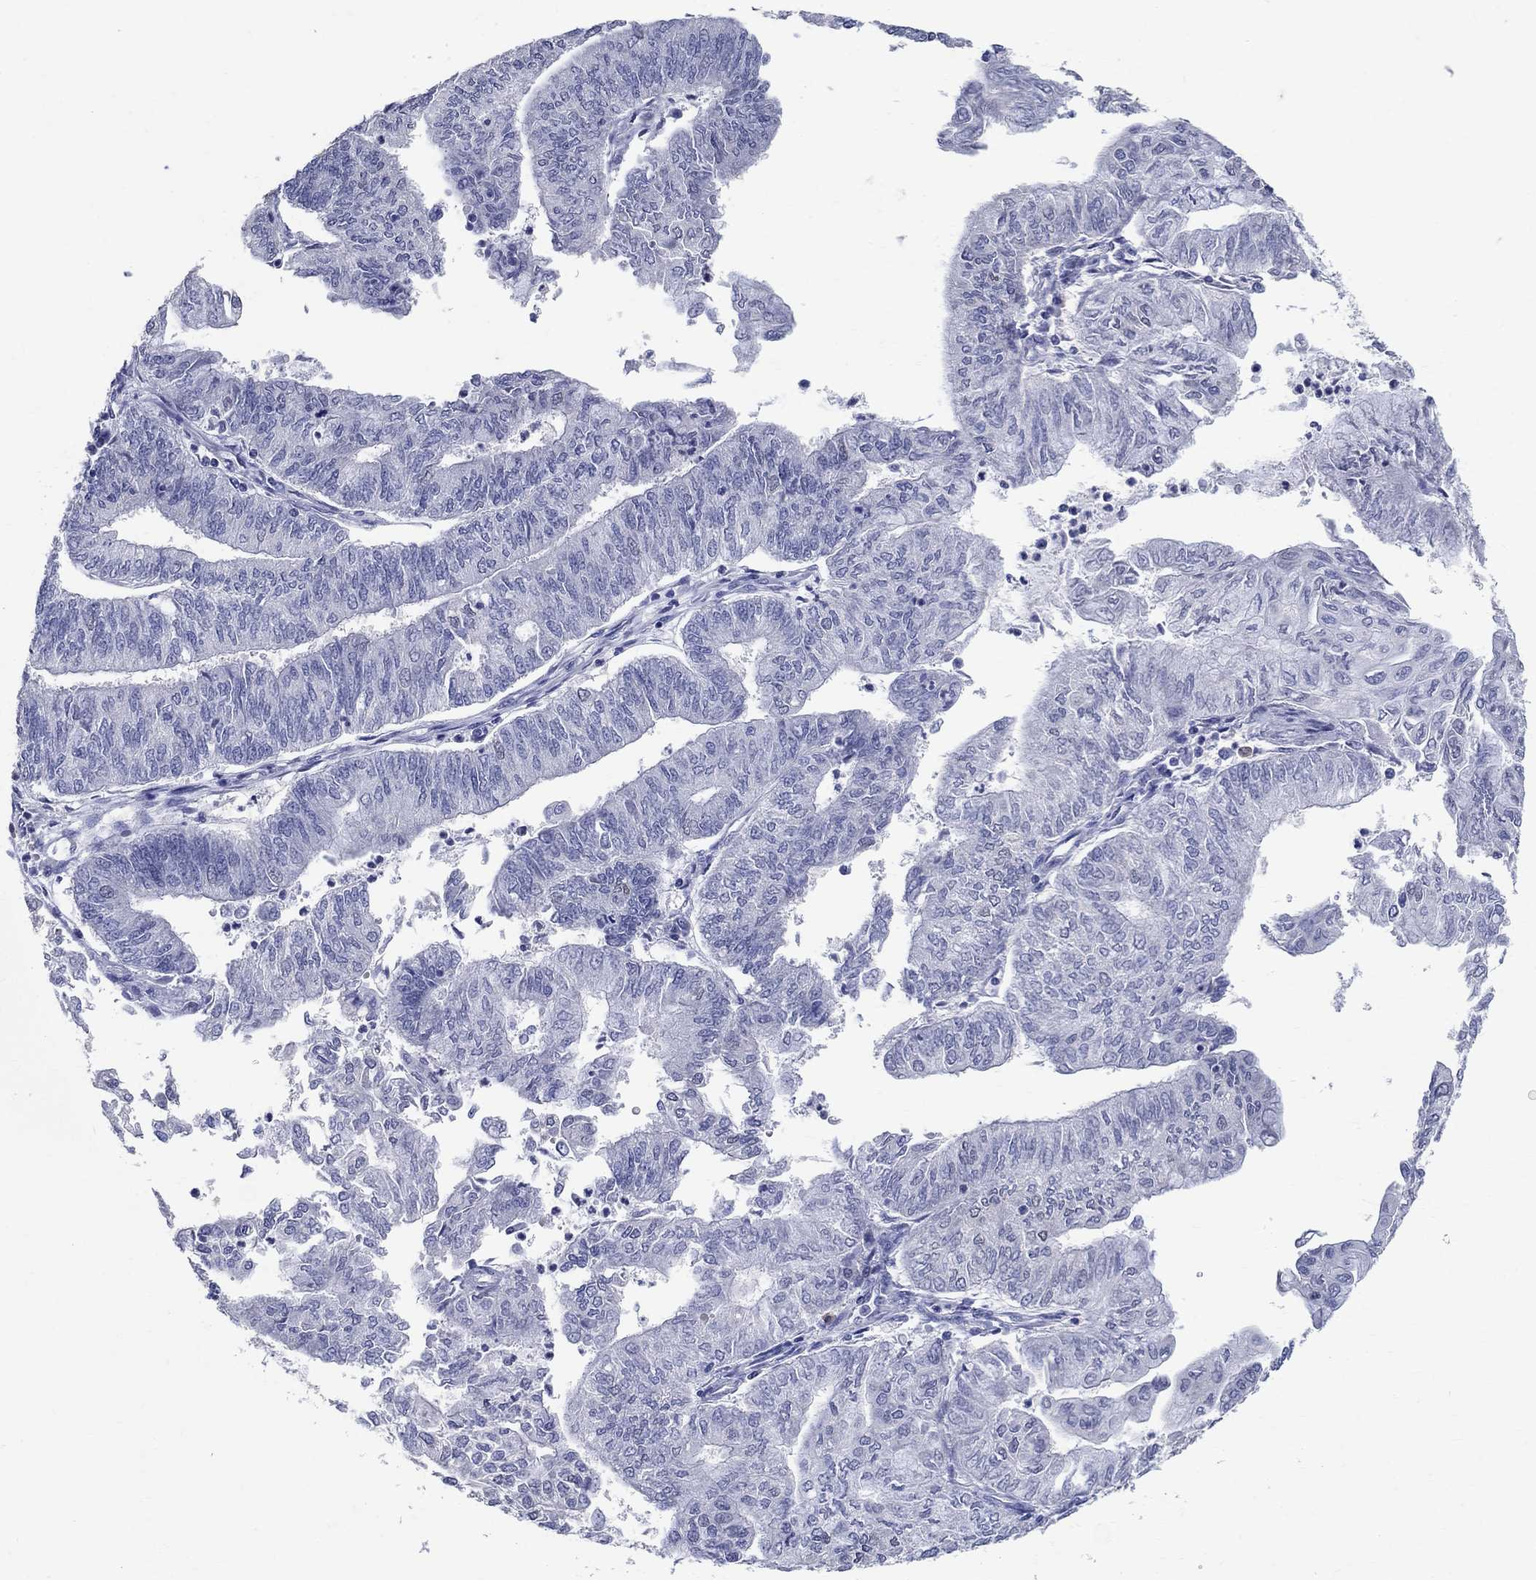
{"staining": {"intensity": "negative", "quantity": "none", "location": "none"}, "tissue": "endometrial cancer", "cell_type": "Tumor cells", "image_type": "cancer", "snomed": [{"axis": "morphology", "description": "Adenocarcinoma, NOS"}, {"axis": "topography", "description": "Endometrium"}], "caption": "The photomicrograph shows no significant expression in tumor cells of endometrial adenocarcinoma. (DAB IHC, high magnification).", "gene": "SOX2", "patient": {"sex": "female", "age": 59}}